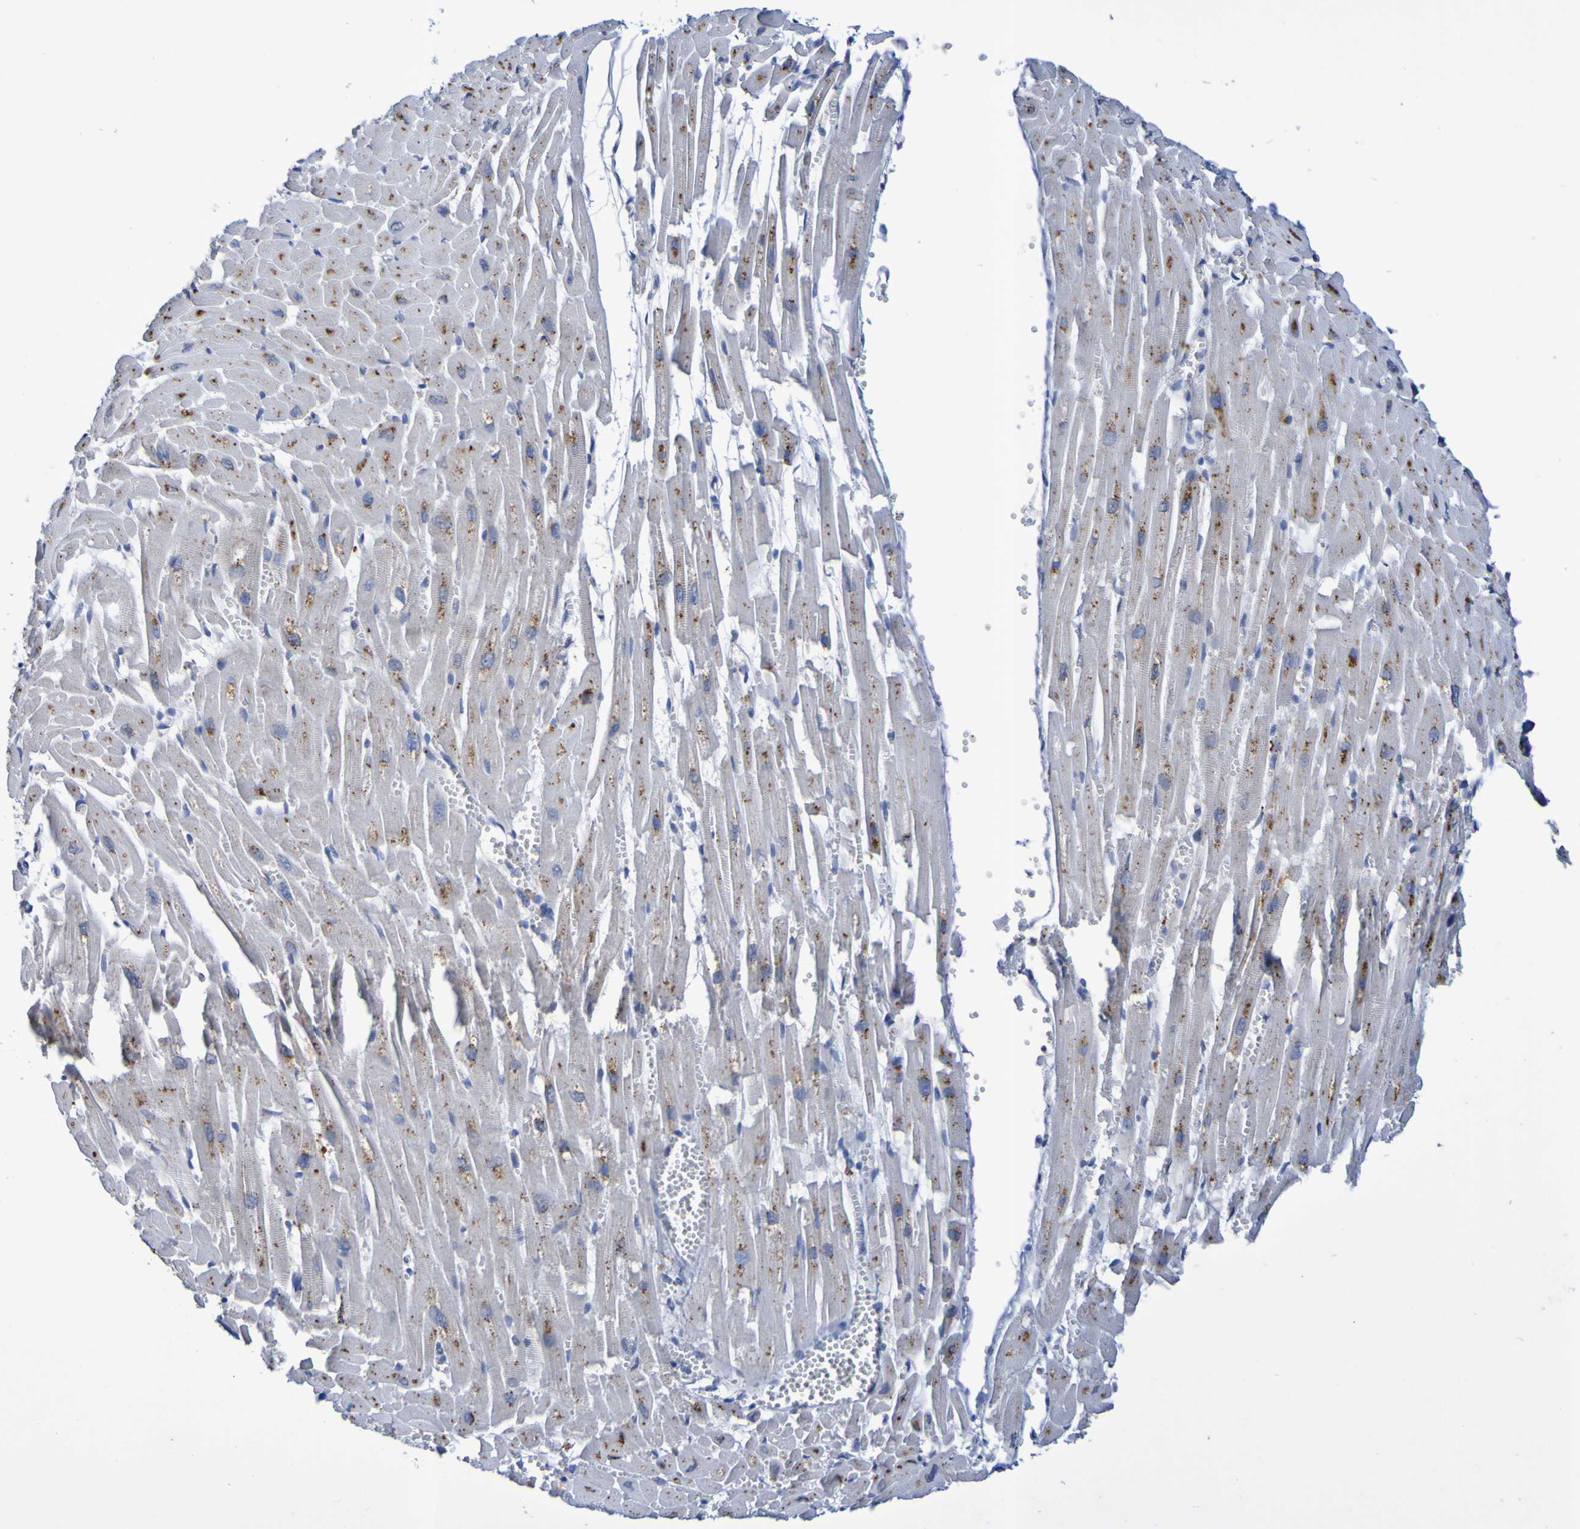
{"staining": {"intensity": "moderate", "quantity": ">75%", "location": "cytoplasmic/membranous"}, "tissue": "heart muscle", "cell_type": "Cardiomyocytes", "image_type": "normal", "snomed": [{"axis": "morphology", "description": "Normal tissue, NOS"}, {"axis": "topography", "description": "Heart"}], "caption": "Immunohistochemical staining of unremarkable human heart muscle displays >75% levels of moderate cytoplasmic/membranous protein expression in about >75% of cardiomyocytes.", "gene": "TPH1", "patient": {"sex": "female", "age": 19}}